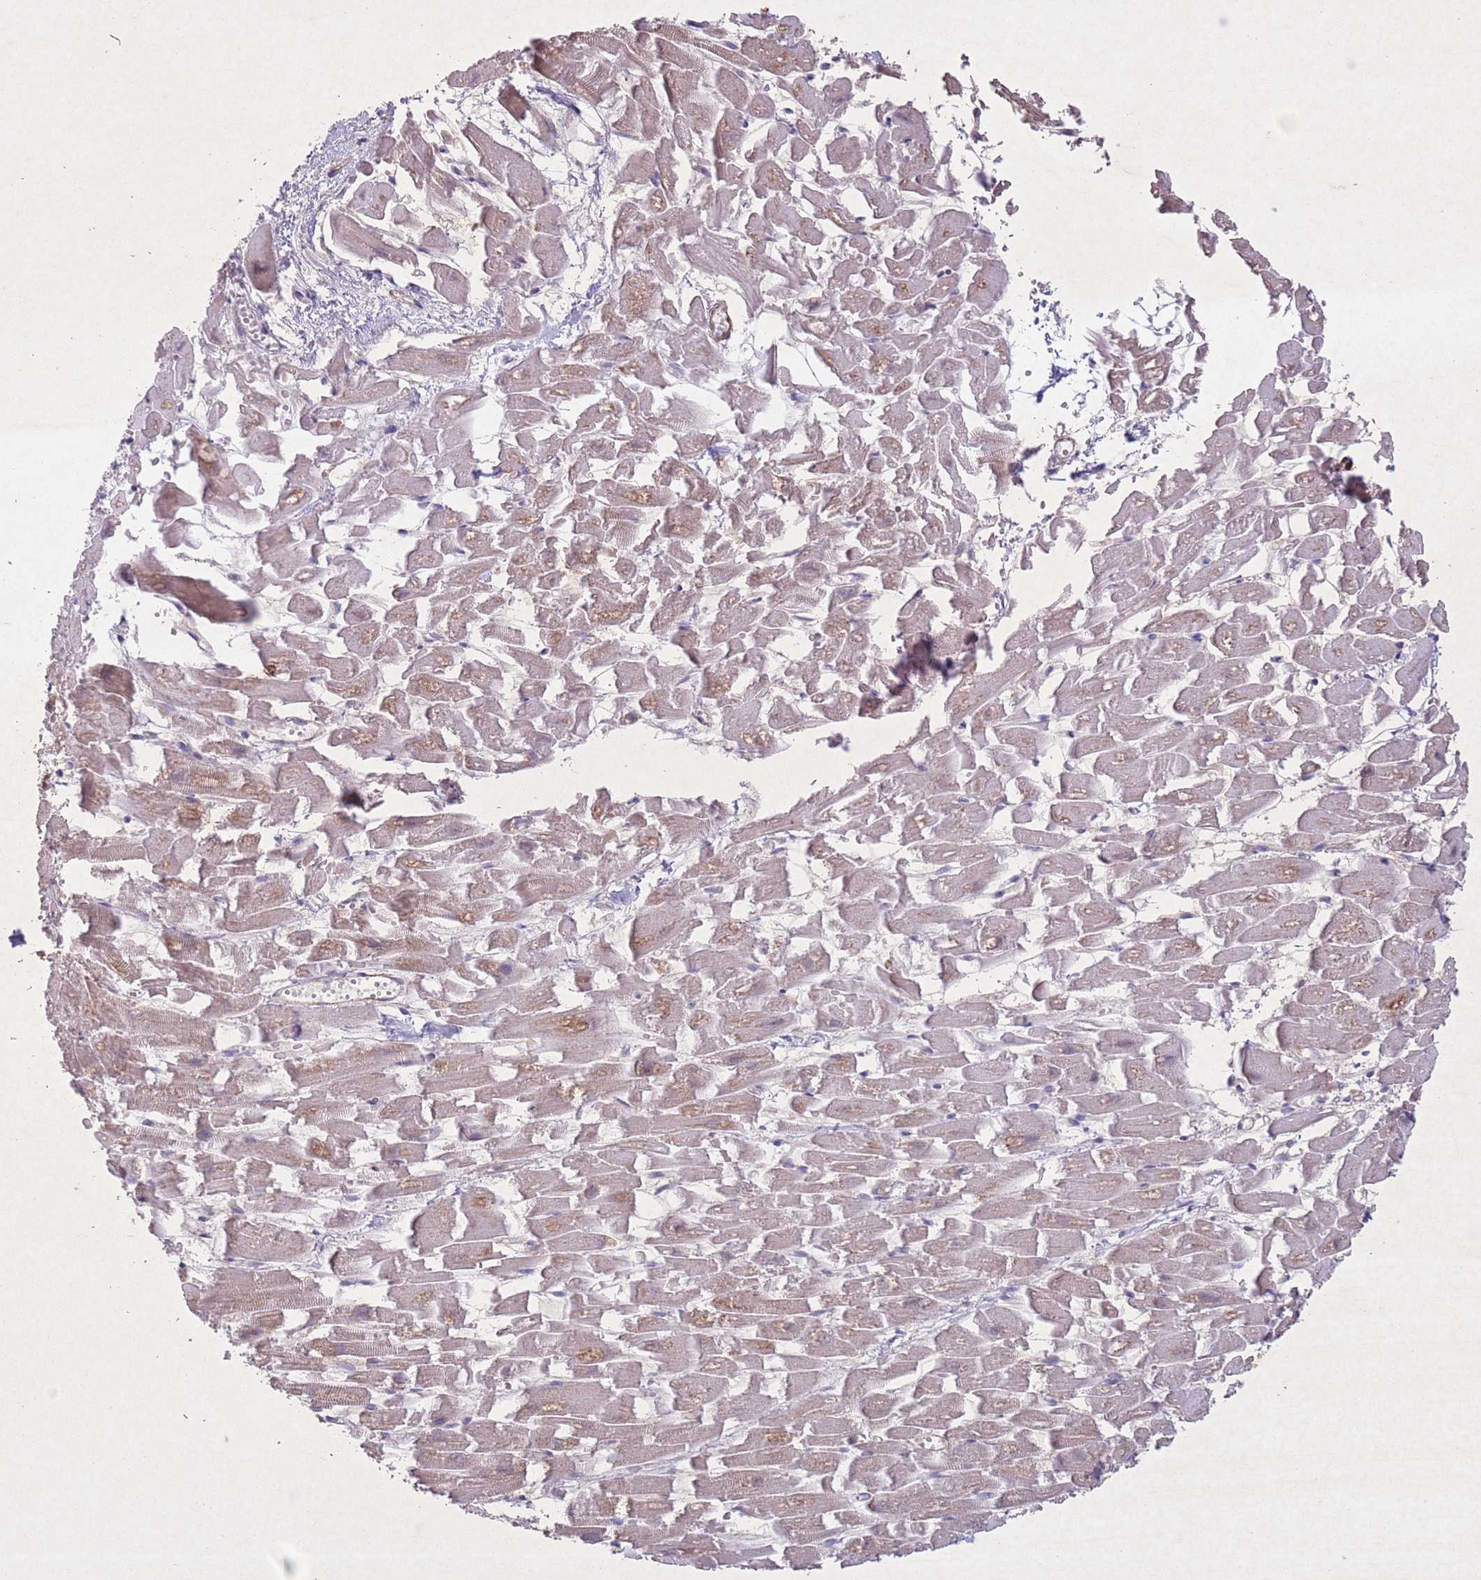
{"staining": {"intensity": "weak", "quantity": "25%-75%", "location": "cytoplasmic/membranous"}, "tissue": "heart muscle", "cell_type": "Cardiomyocytes", "image_type": "normal", "snomed": [{"axis": "morphology", "description": "Normal tissue, NOS"}, {"axis": "topography", "description": "Heart"}], "caption": "The micrograph exhibits staining of normal heart muscle, revealing weak cytoplasmic/membranous protein expression (brown color) within cardiomyocytes. (DAB (3,3'-diaminobenzidine) IHC, brown staining for protein, blue staining for nuclei).", "gene": "CCNI", "patient": {"sex": "female", "age": 64}}